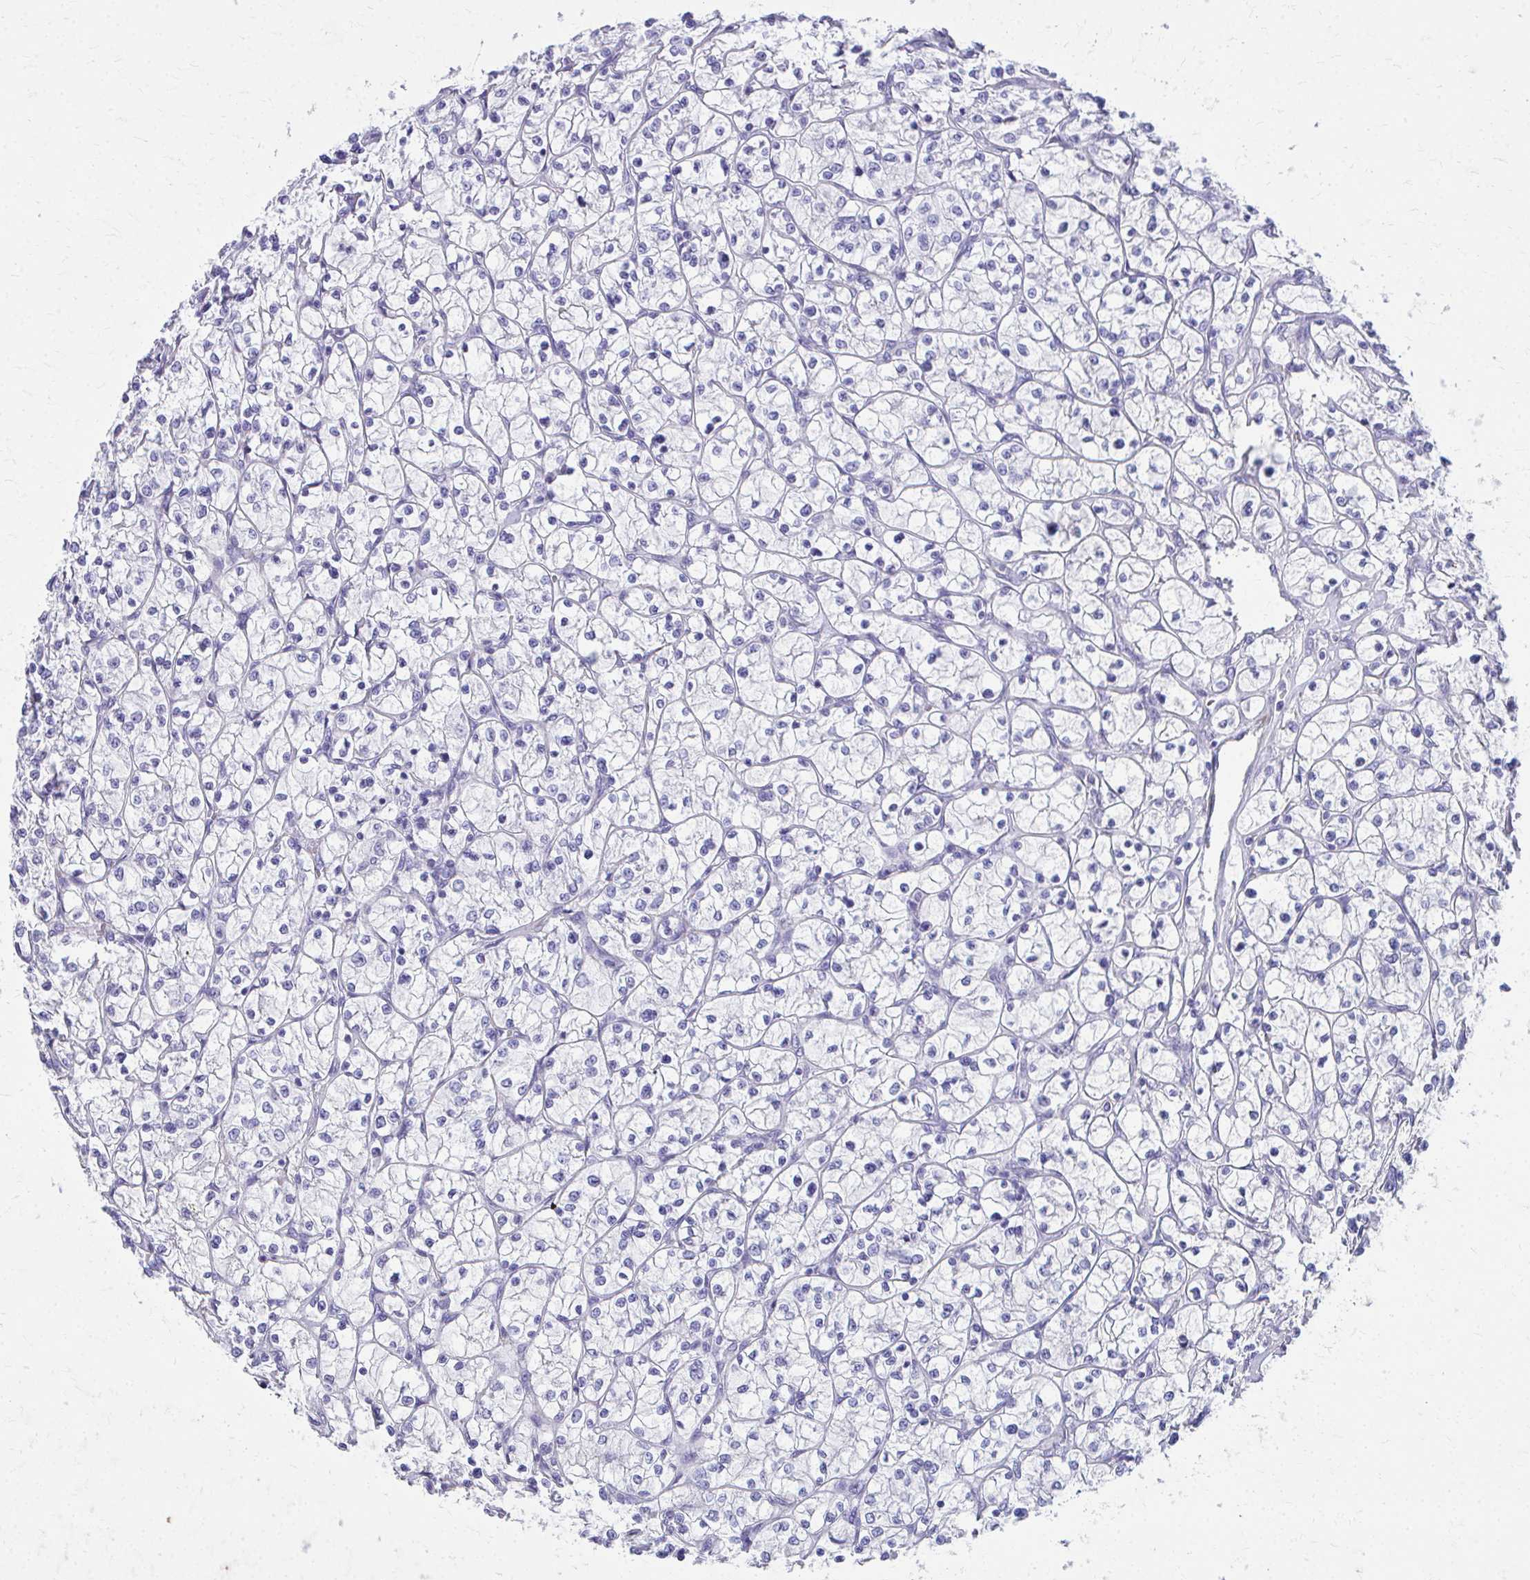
{"staining": {"intensity": "negative", "quantity": "none", "location": "none"}, "tissue": "renal cancer", "cell_type": "Tumor cells", "image_type": "cancer", "snomed": [{"axis": "morphology", "description": "Adenocarcinoma, NOS"}, {"axis": "topography", "description": "Kidney"}], "caption": "Human renal adenocarcinoma stained for a protein using IHC demonstrates no staining in tumor cells.", "gene": "TRIM6", "patient": {"sex": "female", "age": 64}}